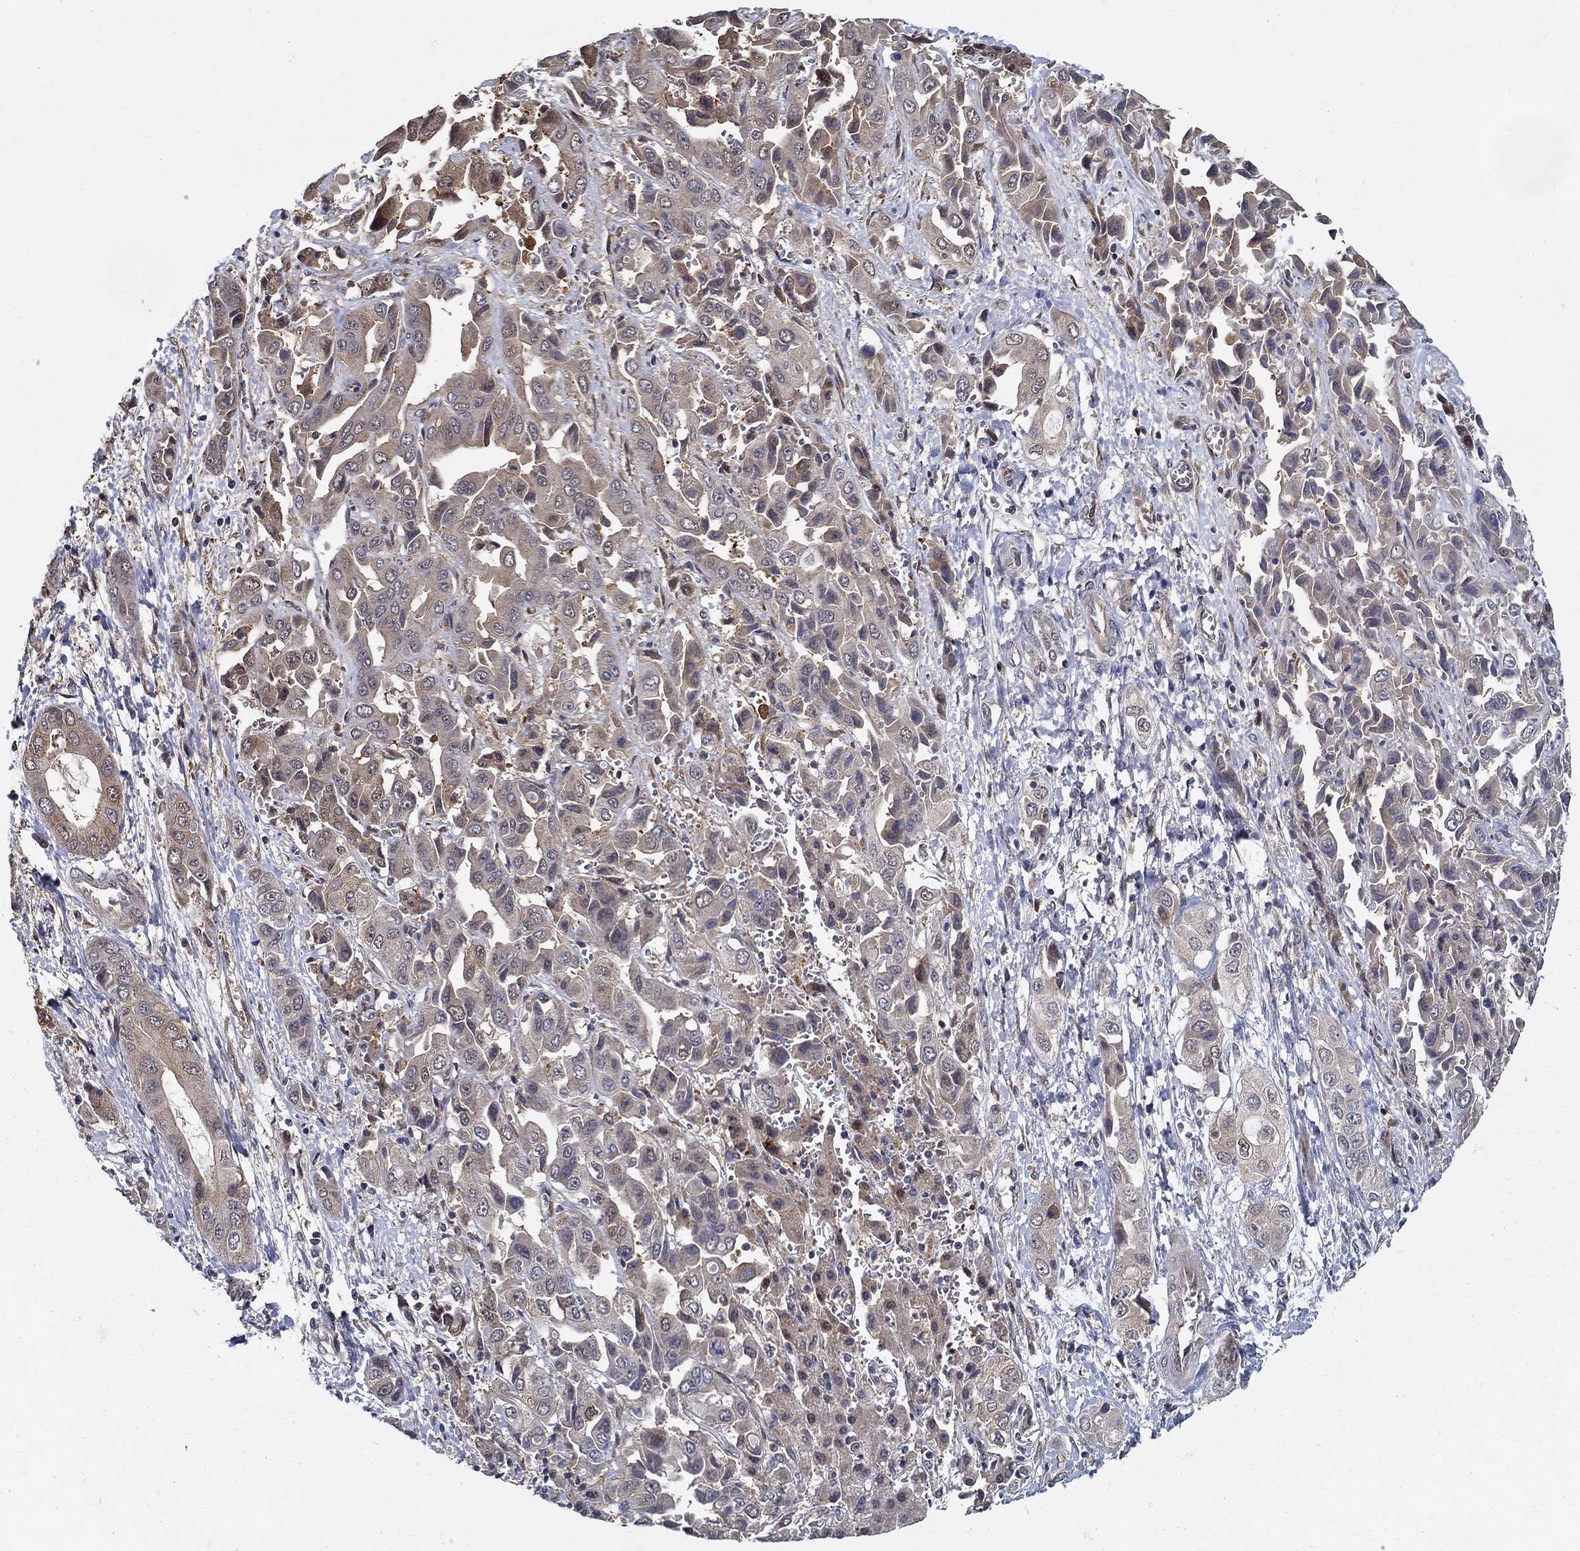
{"staining": {"intensity": "weak", "quantity": "<25%", "location": "cytoplasmic/membranous"}, "tissue": "liver cancer", "cell_type": "Tumor cells", "image_type": "cancer", "snomed": [{"axis": "morphology", "description": "Cholangiocarcinoma"}, {"axis": "topography", "description": "Liver"}], "caption": "Liver cancer (cholangiocarcinoma) was stained to show a protein in brown. There is no significant expression in tumor cells.", "gene": "ZNF594", "patient": {"sex": "female", "age": 52}}